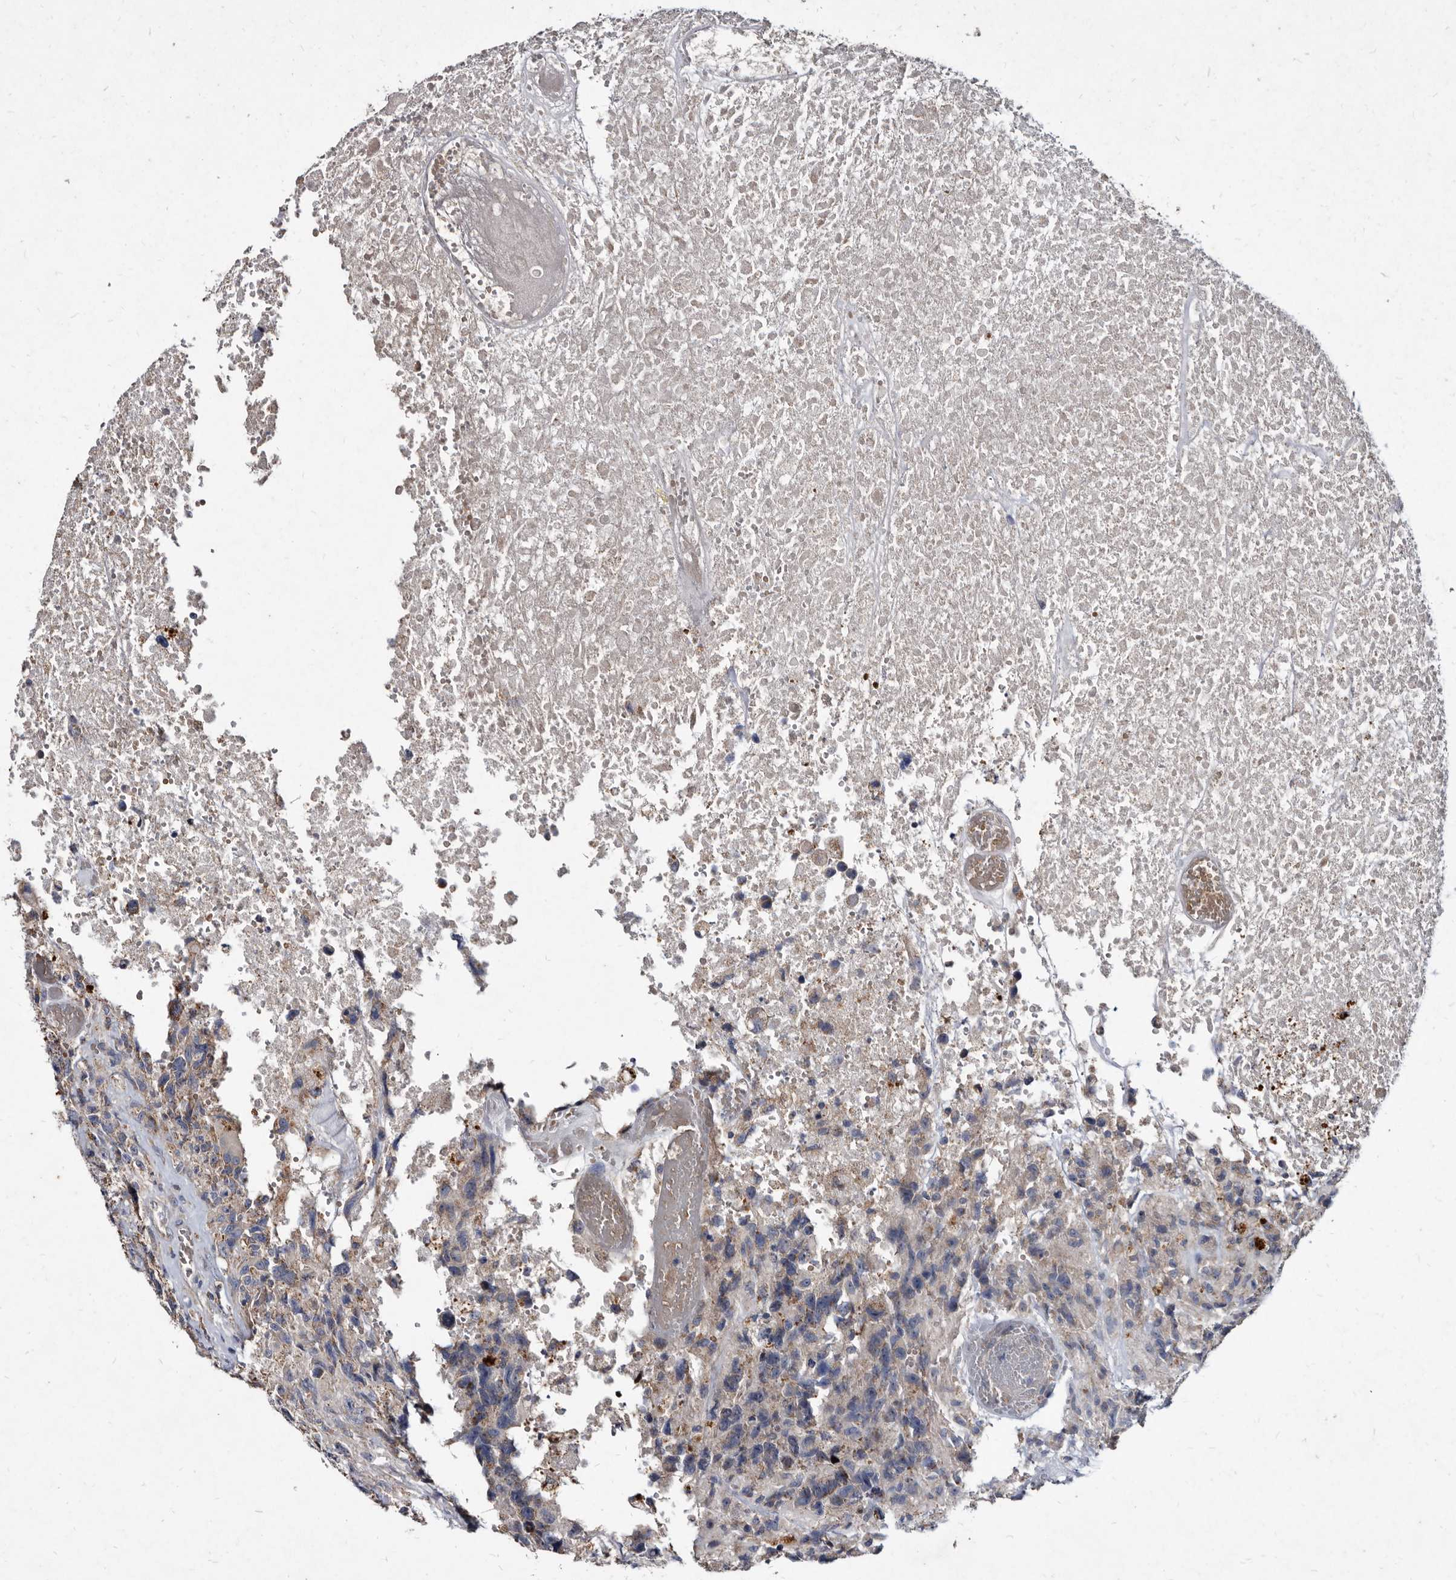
{"staining": {"intensity": "weak", "quantity": "25%-75%", "location": "cytoplasmic/membranous"}, "tissue": "glioma", "cell_type": "Tumor cells", "image_type": "cancer", "snomed": [{"axis": "morphology", "description": "Glioma, malignant, High grade"}, {"axis": "topography", "description": "Brain"}], "caption": "This is an image of immunohistochemistry staining of malignant high-grade glioma, which shows weak staining in the cytoplasmic/membranous of tumor cells.", "gene": "YPEL3", "patient": {"sex": "male", "age": 69}}